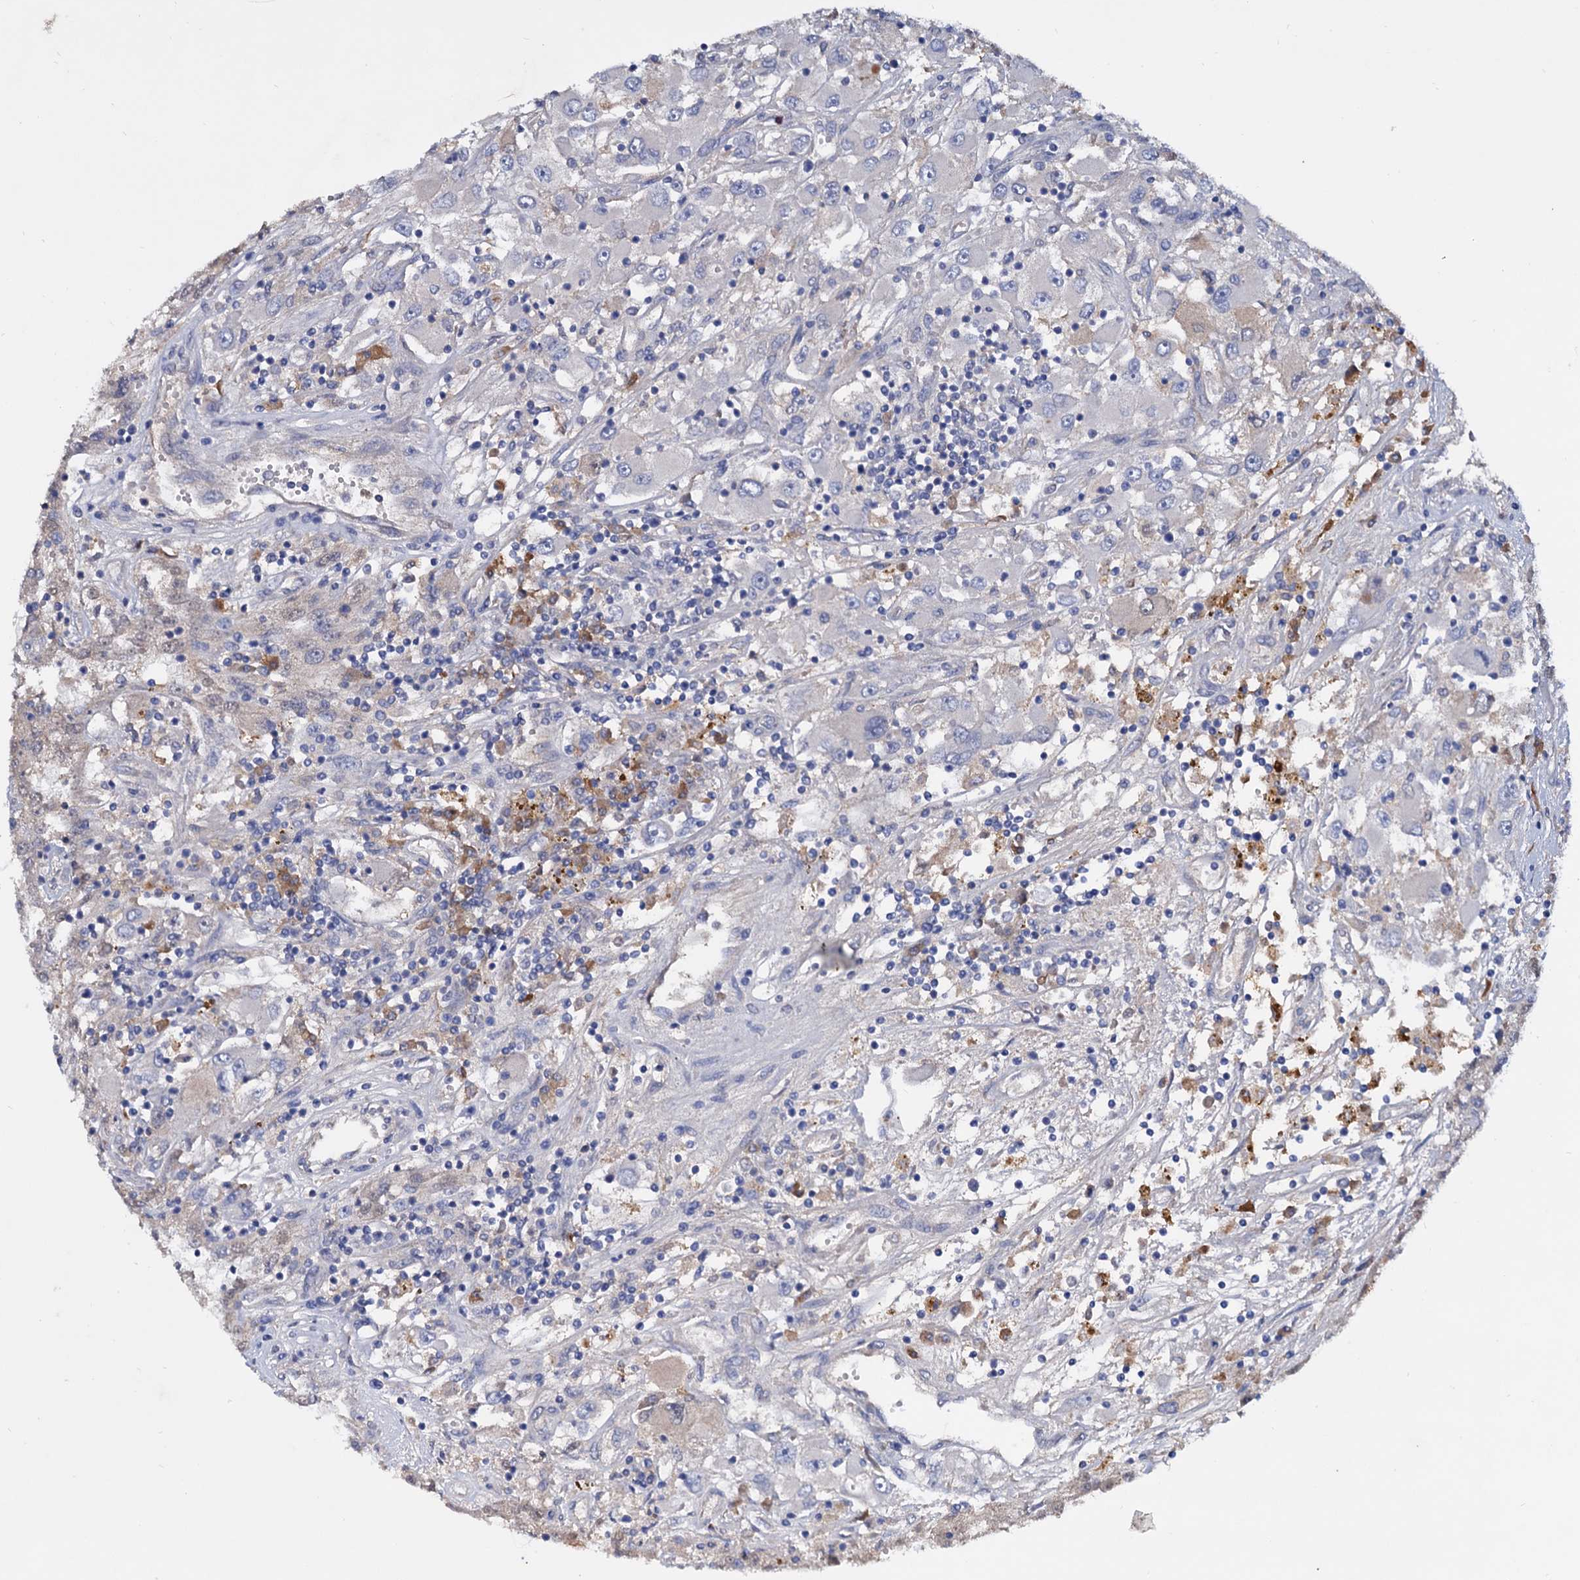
{"staining": {"intensity": "negative", "quantity": "none", "location": "none"}, "tissue": "renal cancer", "cell_type": "Tumor cells", "image_type": "cancer", "snomed": [{"axis": "morphology", "description": "Adenocarcinoma, NOS"}, {"axis": "topography", "description": "Kidney"}], "caption": "Immunohistochemistry (IHC) micrograph of neoplastic tissue: renal adenocarcinoma stained with DAB (3,3'-diaminobenzidine) shows no significant protein positivity in tumor cells.", "gene": "NPAS4", "patient": {"sex": "female", "age": 52}}